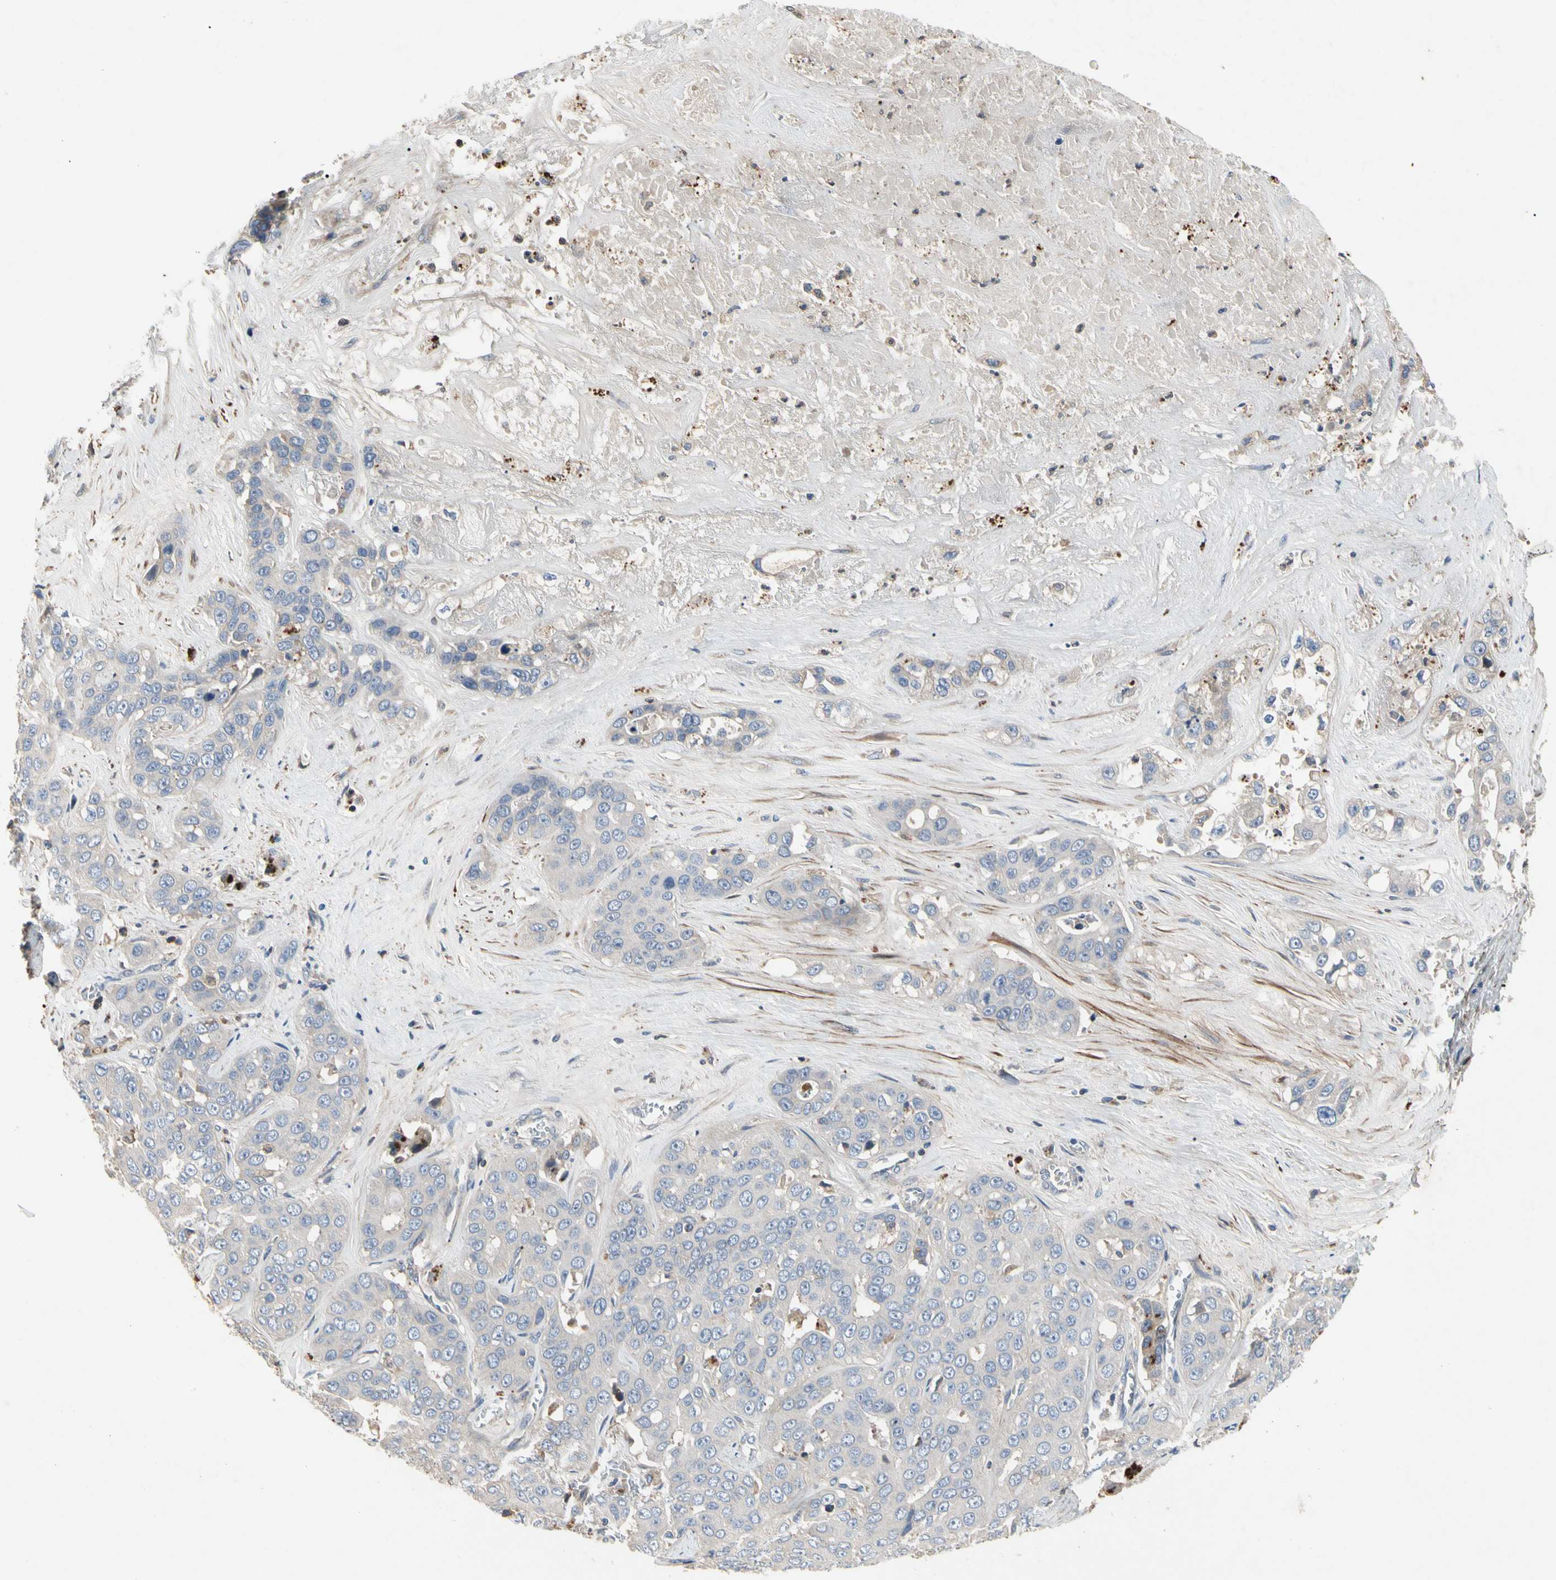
{"staining": {"intensity": "negative", "quantity": "none", "location": "none"}, "tissue": "liver cancer", "cell_type": "Tumor cells", "image_type": "cancer", "snomed": [{"axis": "morphology", "description": "Cholangiocarcinoma"}, {"axis": "topography", "description": "Liver"}], "caption": "A high-resolution micrograph shows immunohistochemistry staining of liver cancer (cholangiocarcinoma), which exhibits no significant expression in tumor cells.", "gene": "CRTAC1", "patient": {"sex": "female", "age": 52}}